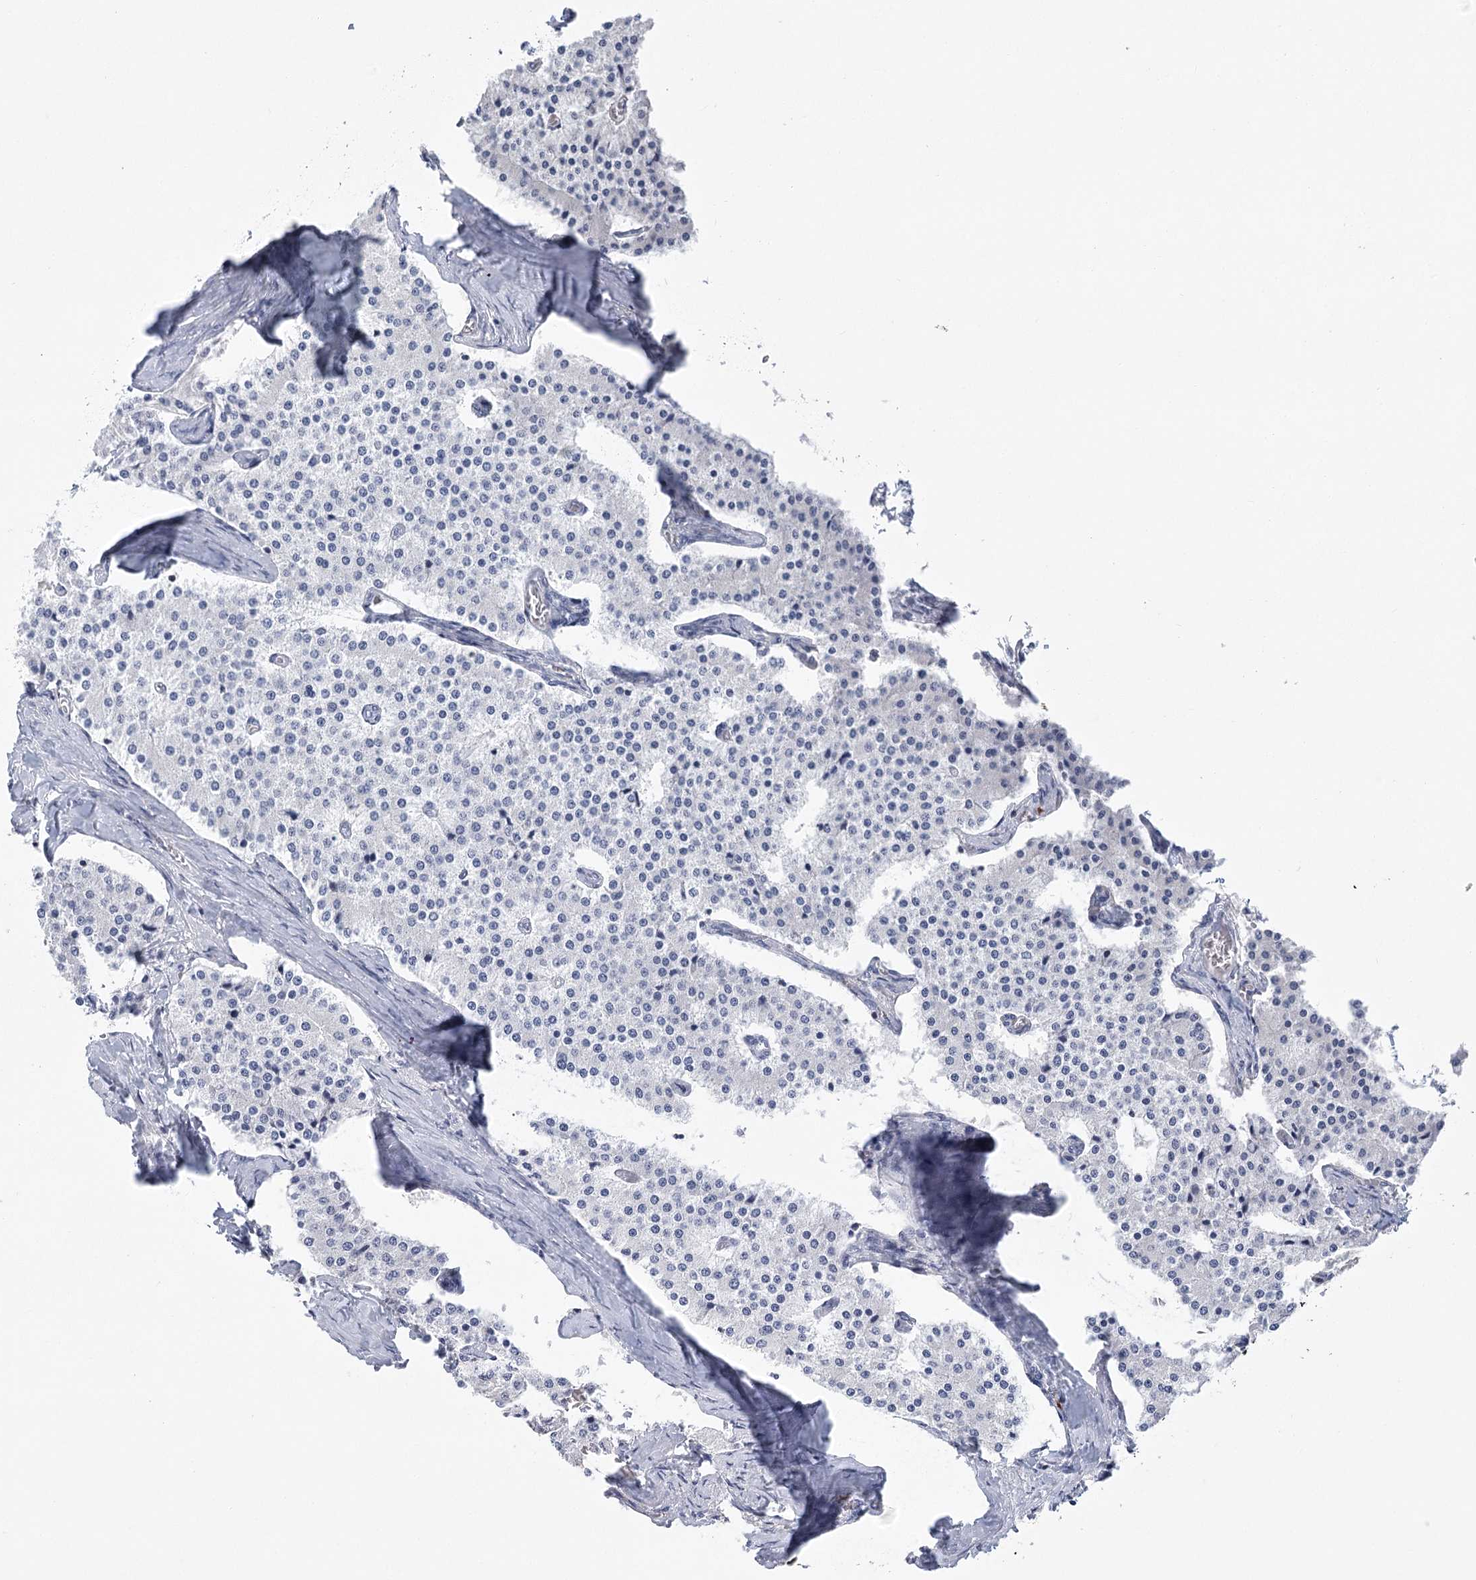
{"staining": {"intensity": "negative", "quantity": "none", "location": "none"}, "tissue": "carcinoid", "cell_type": "Tumor cells", "image_type": "cancer", "snomed": [{"axis": "morphology", "description": "Carcinoid, malignant, NOS"}, {"axis": "topography", "description": "Colon"}], "caption": "Protein analysis of carcinoid (malignant) displays no significant positivity in tumor cells.", "gene": "FAM76B", "patient": {"sex": "female", "age": 52}}